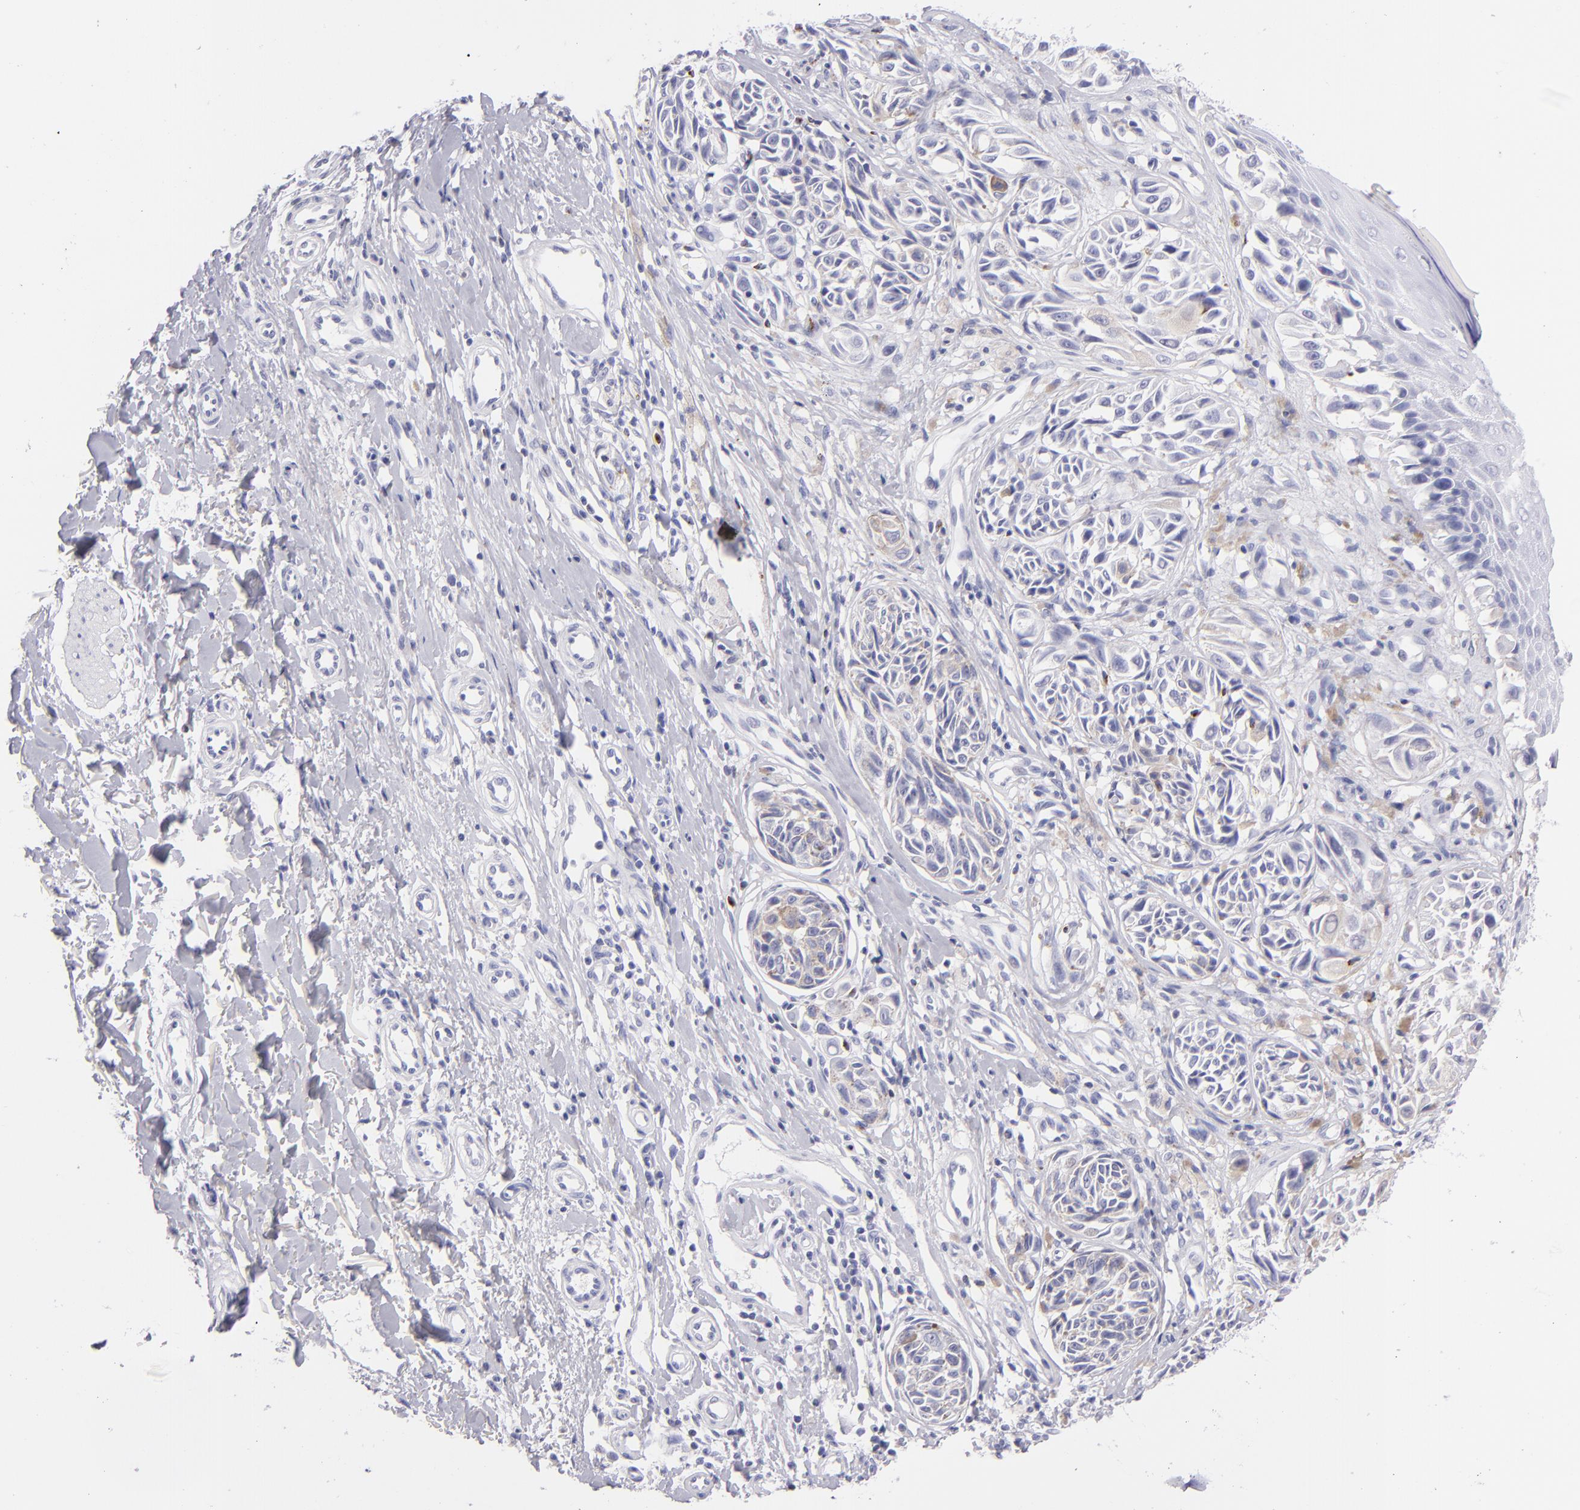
{"staining": {"intensity": "negative", "quantity": "none", "location": "none"}, "tissue": "melanoma", "cell_type": "Tumor cells", "image_type": "cancer", "snomed": [{"axis": "morphology", "description": "Malignant melanoma, NOS"}, {"axis": "topography", "description": "Skin"}], "caption": "Tumor cells are negative for brown protein staining in melanoma. Nuclei are stained in blue.", "gene": "PRF1", "patient": {"sex": "male", "age": 67}}